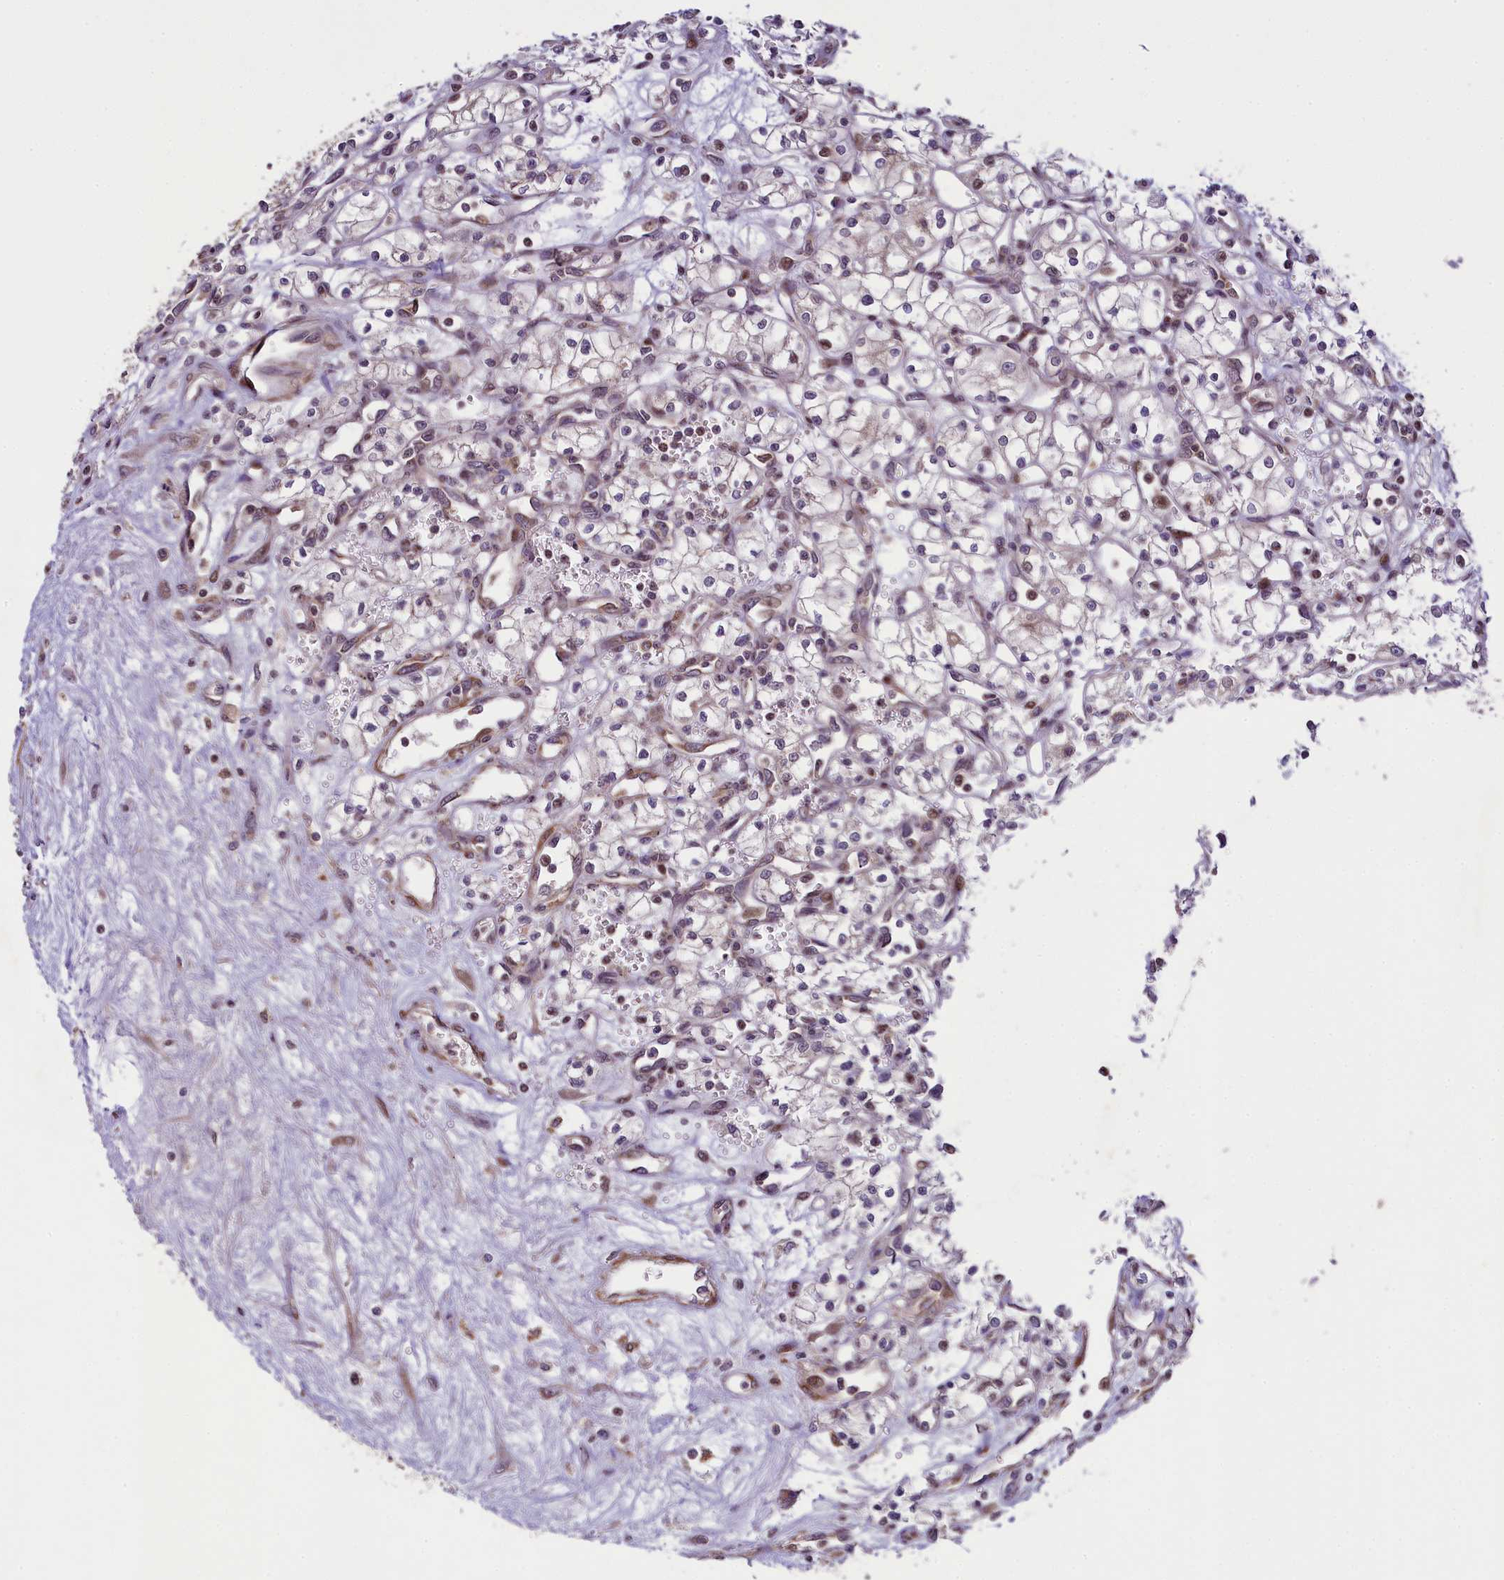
{"staining": {"intensity": "negative", "quantity": "none", "location": "none"}, "tissue": "renal cancer", "cell_type": "Tumor cells", "image_type": "cancer", "snomed": [{"axis": "morphology", "description": "Adenocarcinoma, NOS"}, {"axis": "topography", "description": "Kidney"}], "caption": "Renal cancer stained for a protein using IHC displays no expression tumor cells.", "gene": "RBBP8", "patient": {"sex": "male", "age": 59}}